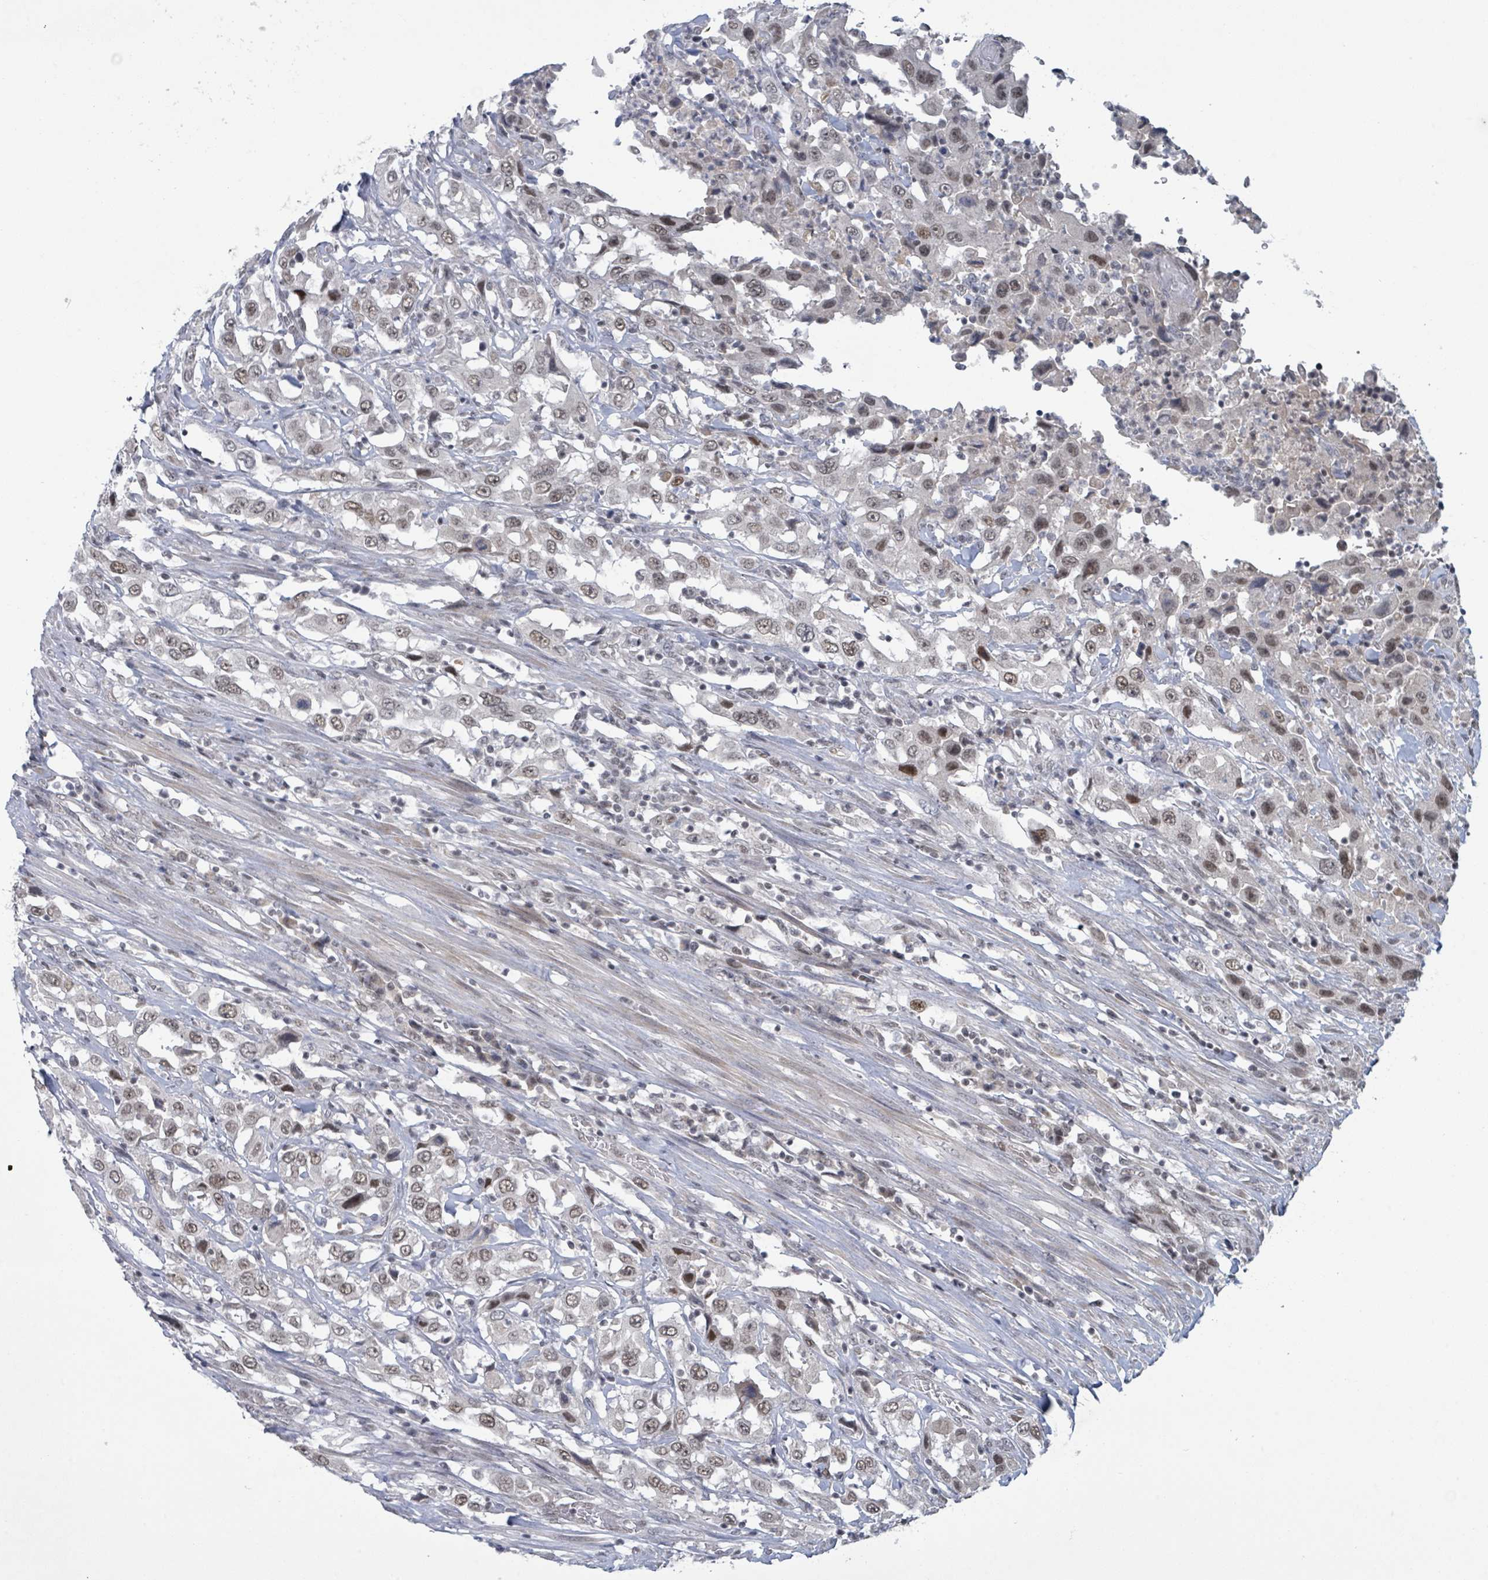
{"staining": {"intensity": "weak", "quantity": ">75%", "location": "nuclear"}, "tissue": "urothelial cancer", "cell_type": "Tumor cells", "image_type": "cancer", "snomed": [{"axis": "morphology", "description": "Urothelial carcinoma, High grade"}, {"axis": "topography", "description": "Urinary bladder"}], "caption": "Protein expression analysis of urothelial cancer reveals weak nuclear staining in about >75% of tumor cells. (IHC, brightfield microscopy, high magnification).", "gene": "BANP", "patient": {"sex": "male", "age": 61}}